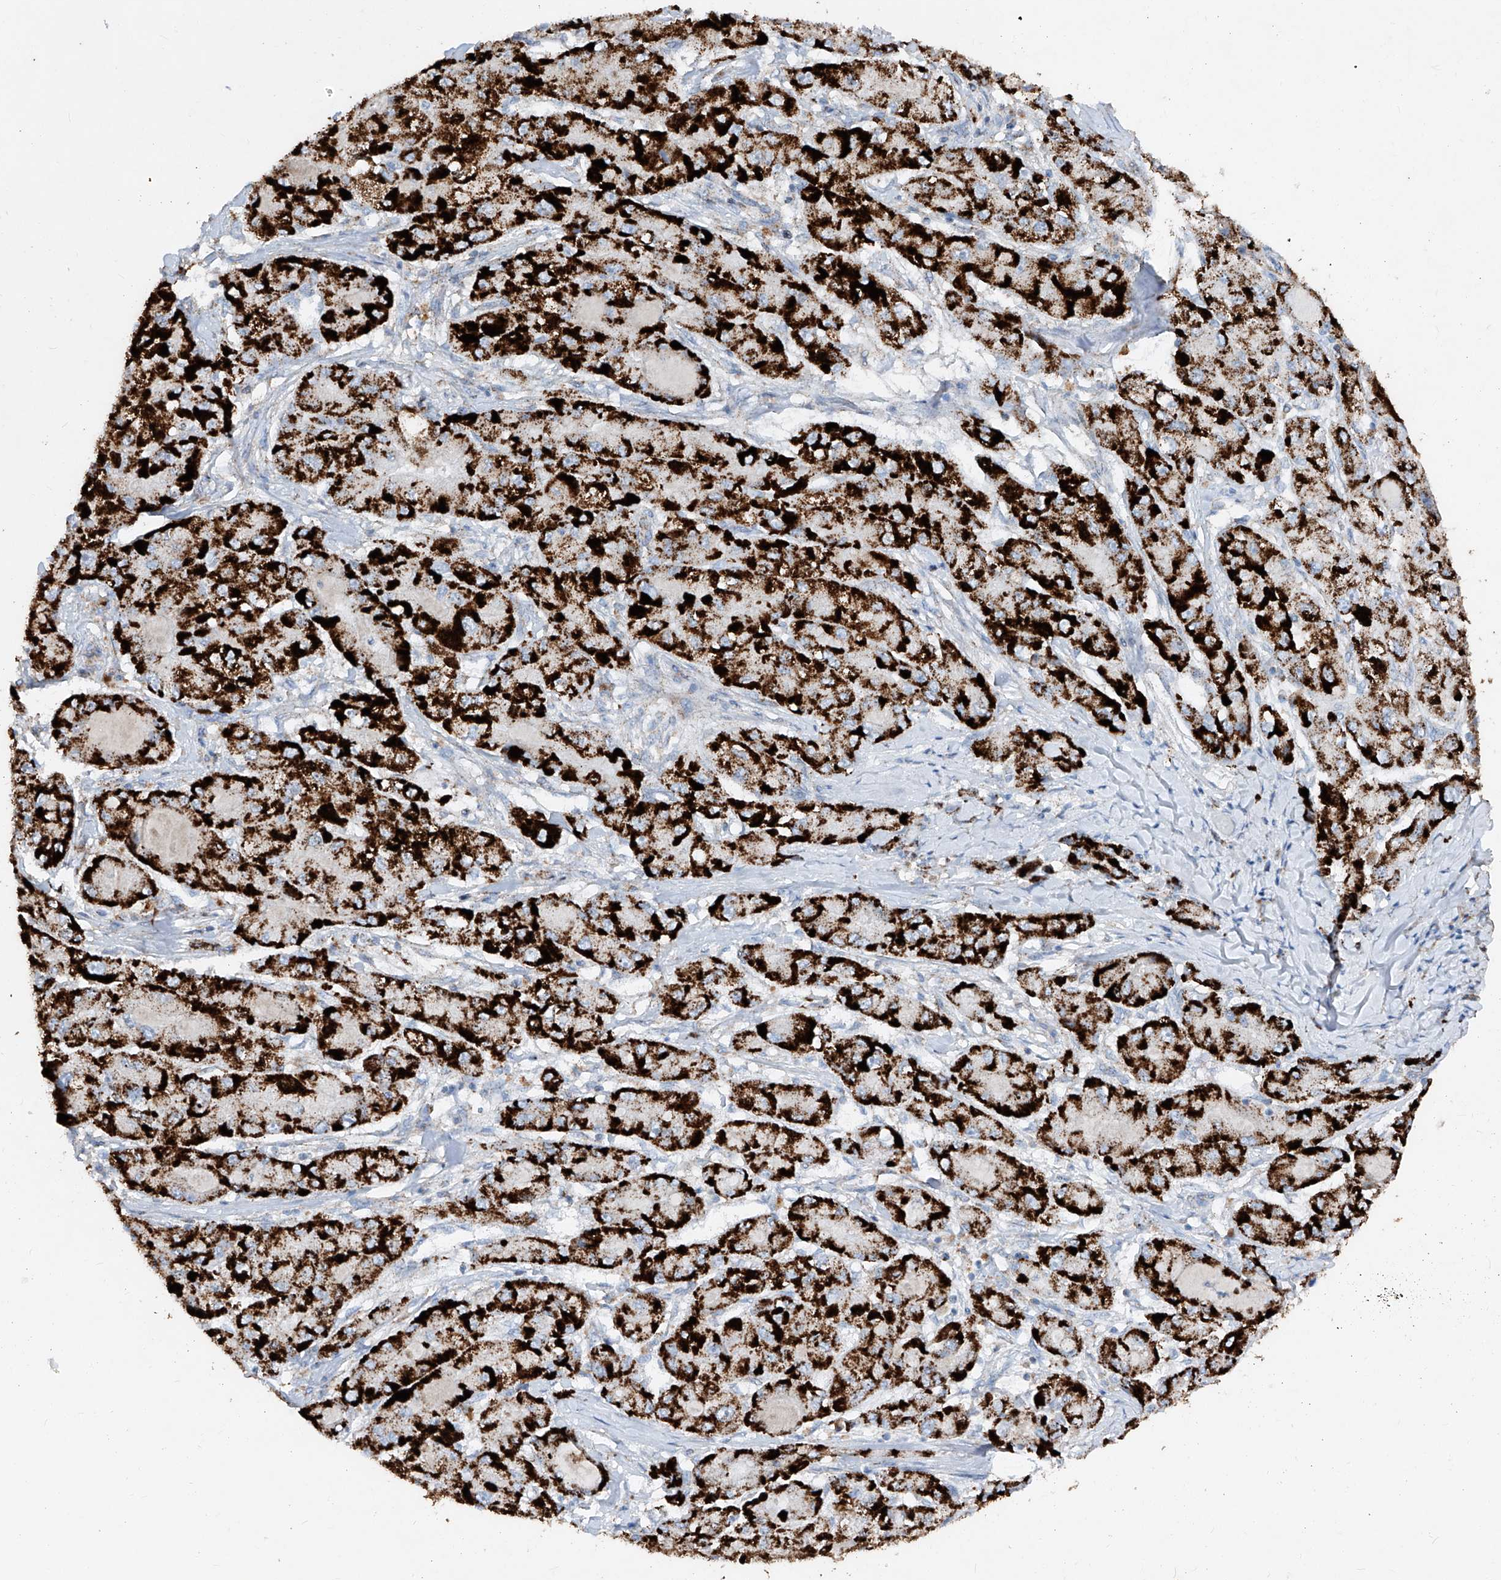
{"staining": {"intensity": "strong", "quantity": ">75%", "location": "cytoplasmic/membranous"}, "tissue": "liver cancer", "cell_type": "Tumor cells", "image_type": "cancer", "snomed": [{"axis": "morphology", "description": "Carcinoma, Hepatocellular, NOS"}, {"axis": "topography", "description": "Liver"}], "caption": "Human liver cancer (hepatocellular carcinoma) stained with a brown dye reveals strong cytoplasmic/membranous positive expression in approximately >75% of tumor cells.", "gene": "ABCD3", "patient": {"sex": "male", "age": 80}}